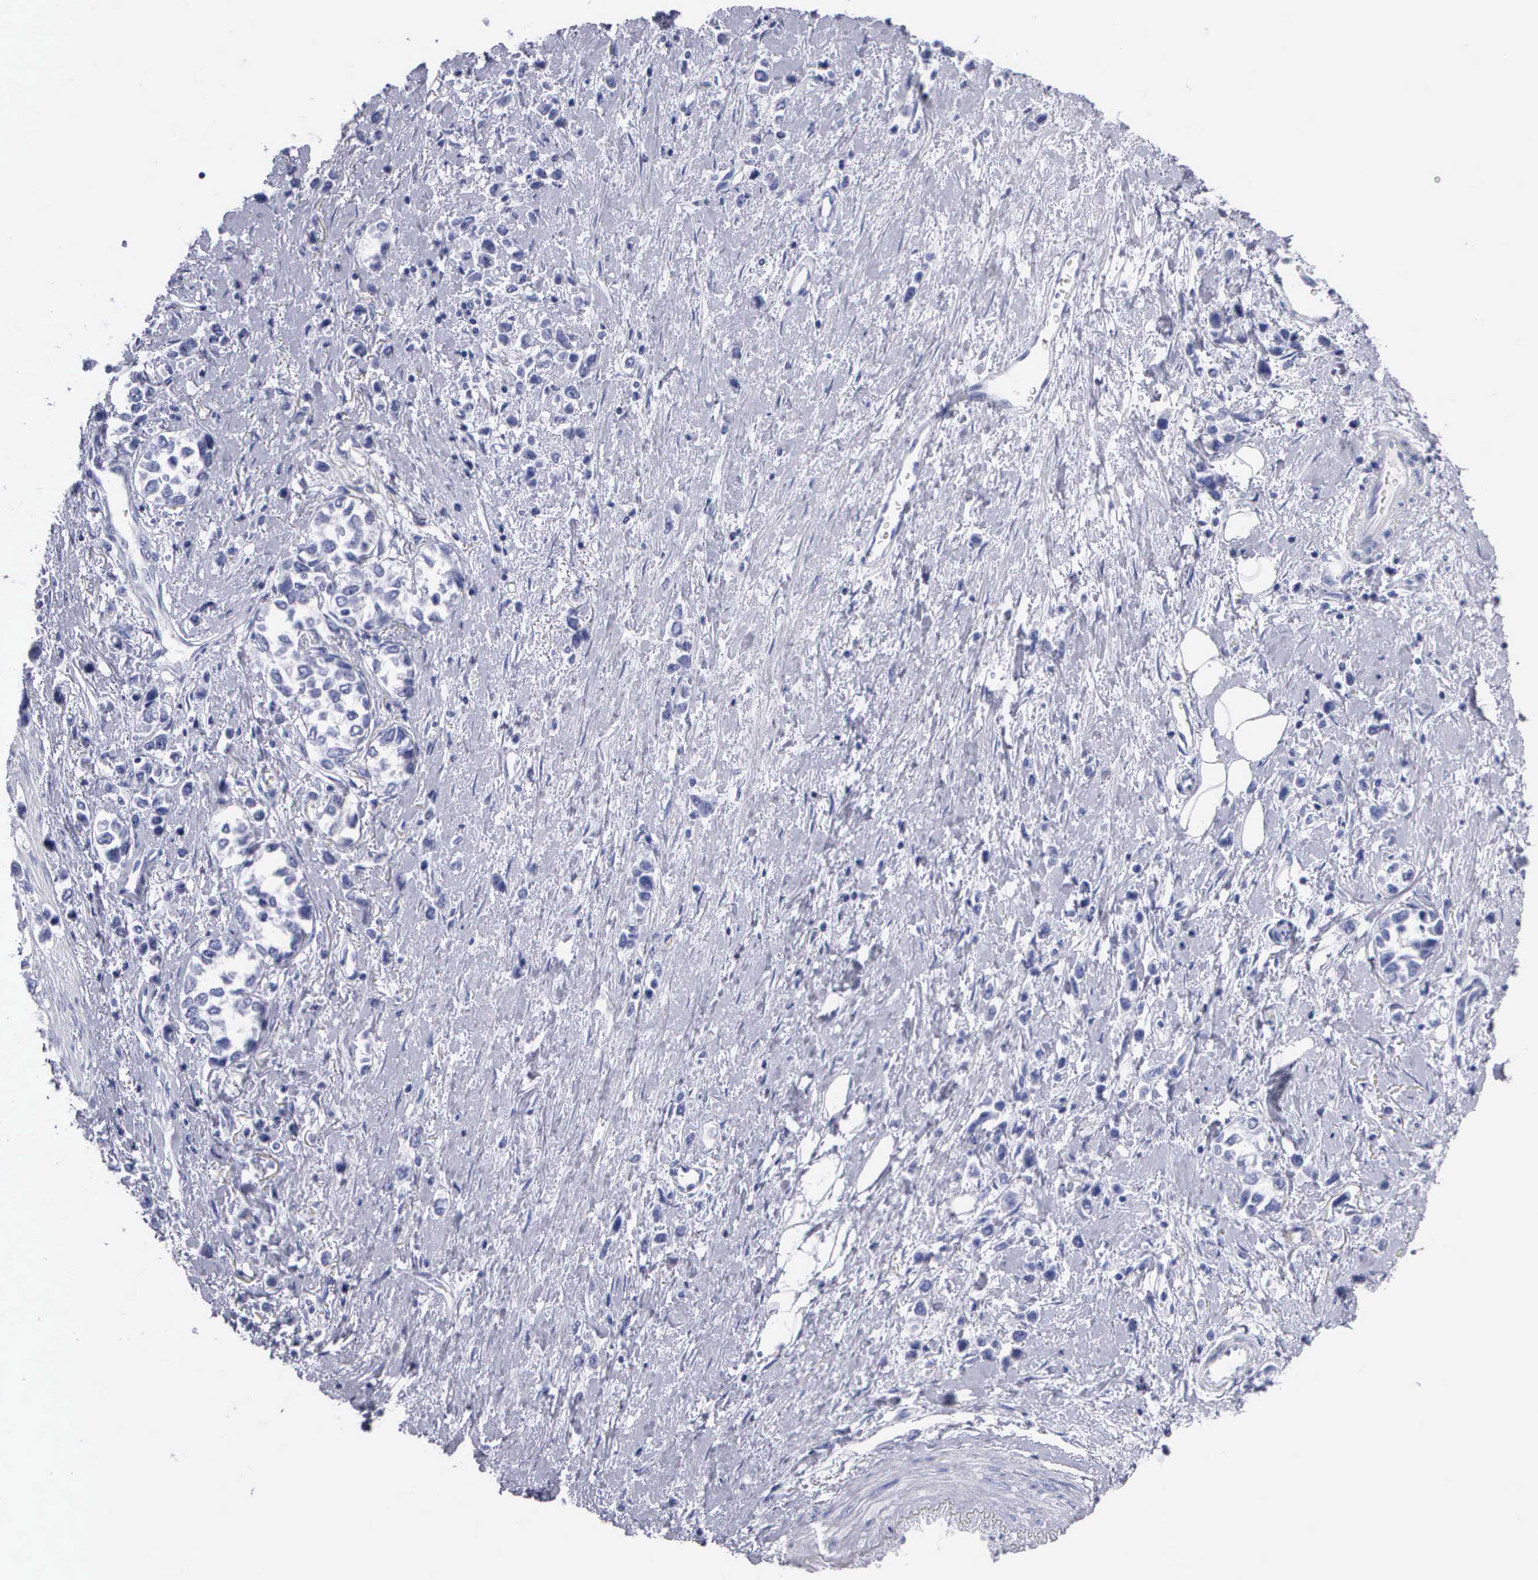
{"staining": {"intensity": "negative", "quantity": "none", "location": "none"}, "tissue": "stomach cancer", "cell_type": "Tumor cells", "image_type": "cancer", "snomed": [{"axis": "morphology", "description": "Adenocarcinoma, NOS"}, {"axis": "topography", "description": "Stomach, upper"}], "caption": "IHC histopathology image of human stomach cancer stained for a protein (brown), which exhibits no staining in tumor cells.", "gene": "CYP19A1", "patient": {"sex": "male", "age": 76}}